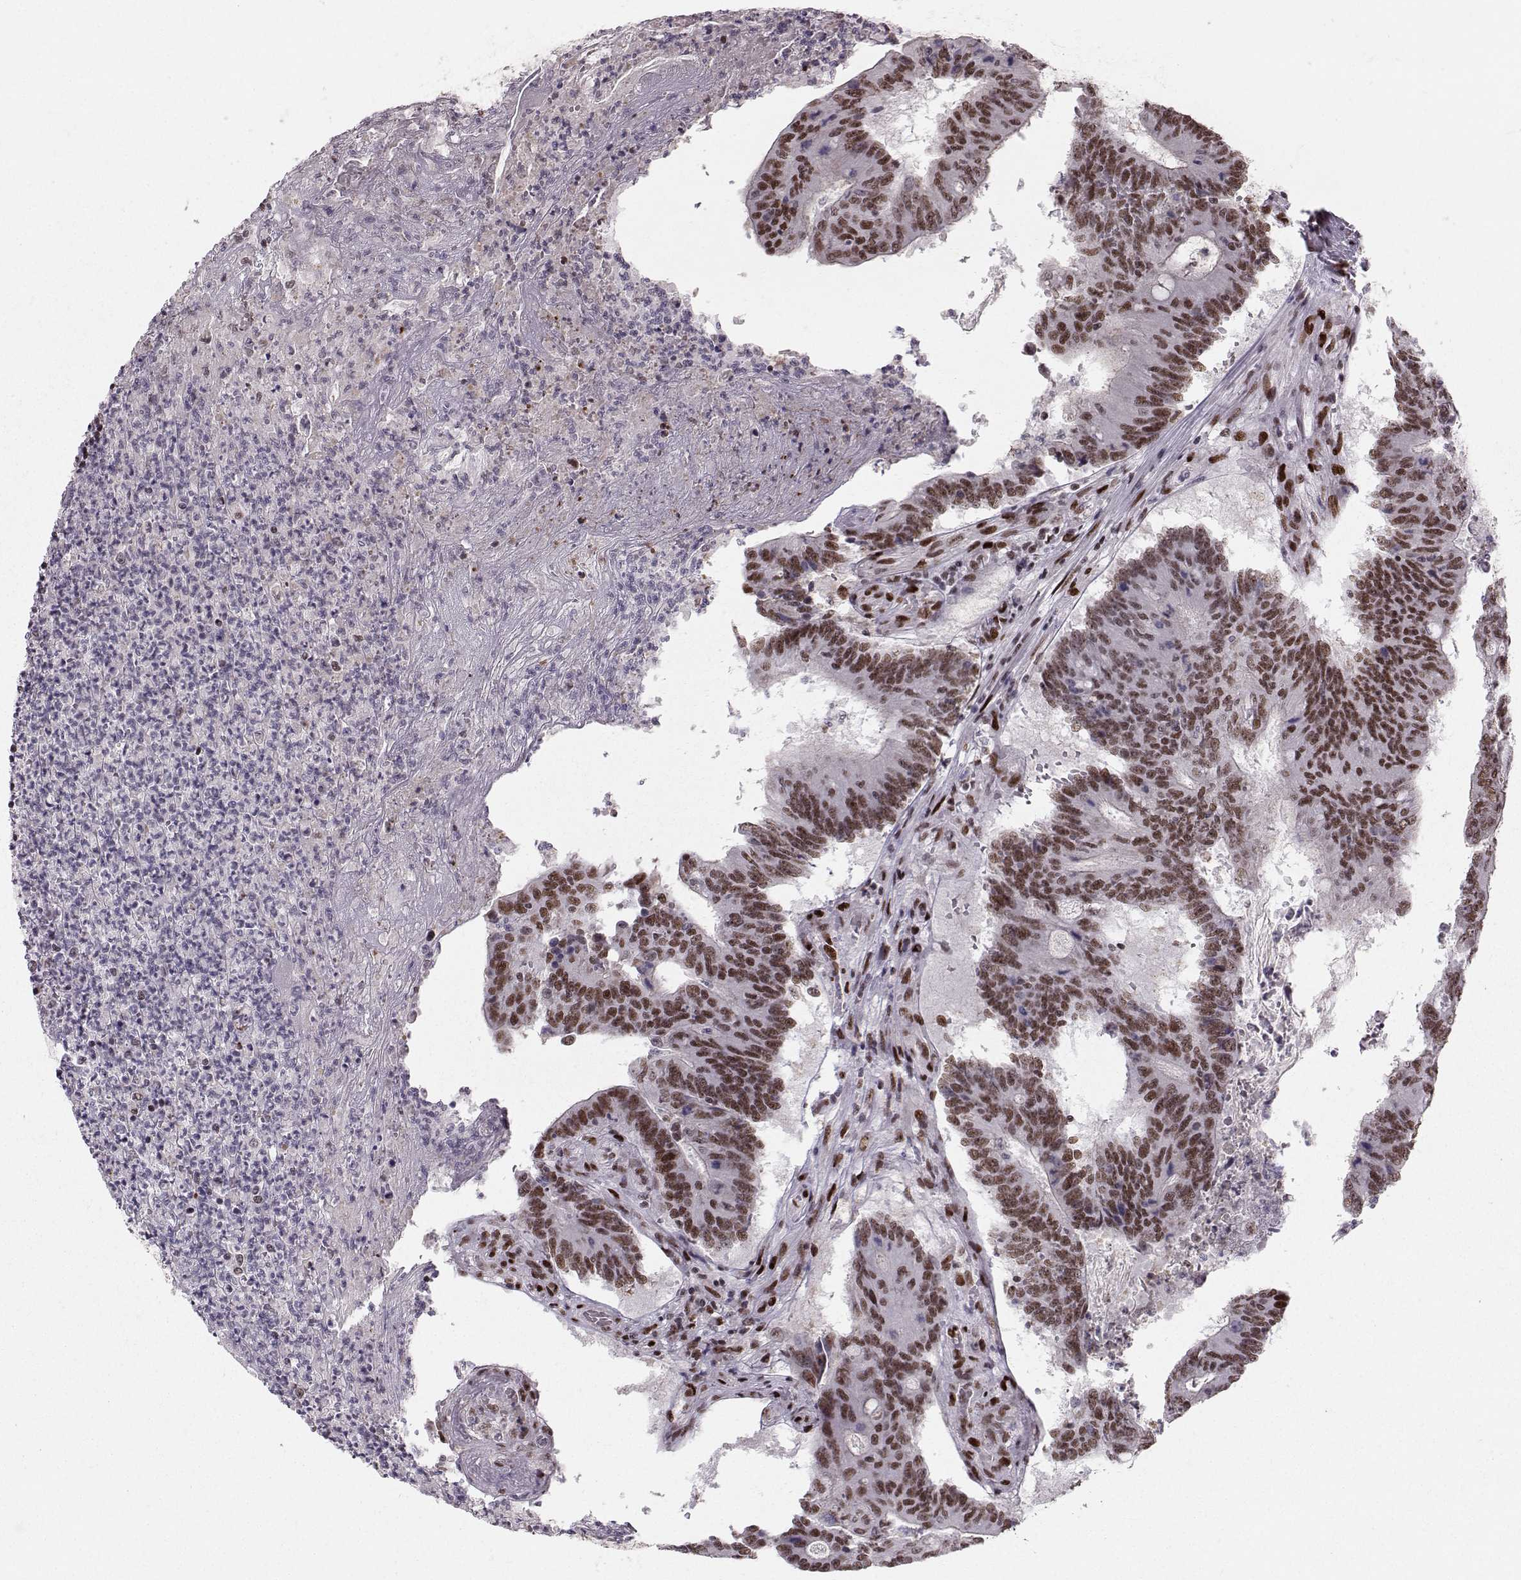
{"staining": {"intensity": "strong", "quantity": ">75%", "location": "nuclear"}, "tissue": "colorectal cancer", "cell_type": "Tumor cells", "image_type": "cancer", "snomed": [{"axis": "morphology", "description": "Adenocarcinoma, NOS"}, {"axis": "topography", "description": "Colon"}], "caption": "IHC photomicrograph of neoplastic tissue: human adenocarcinoma (colorectal) stained using immunohistochemistry reveals high levels of strong protein expression localized specifically in the nuclear of tumor cells, appearing as a nuclear brown color.", "gene": "SNAPC2", "patient": {"sex": "female", "age": 70}}